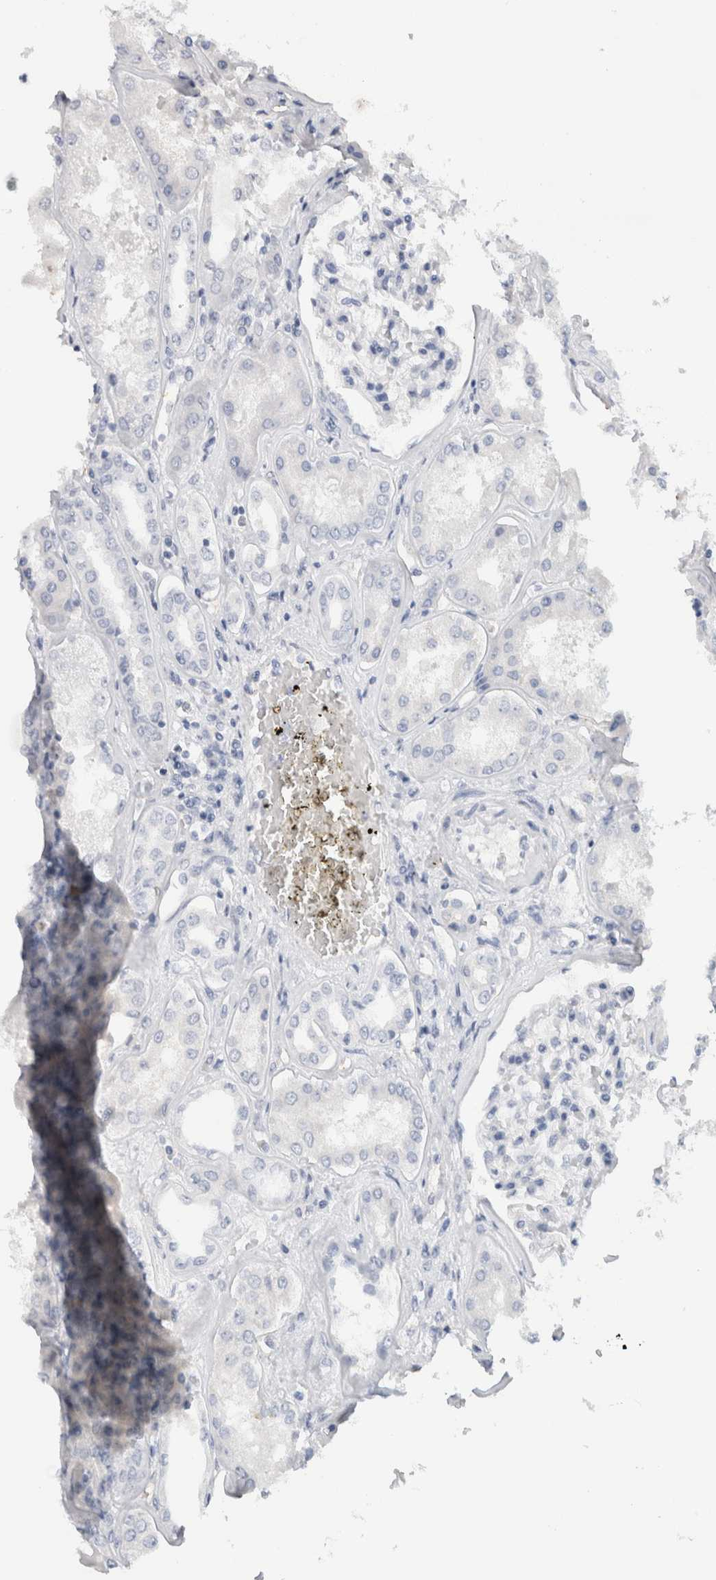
{"staining": {"intensity": "negative", "quantity": "none", "location": "none"}, "tissue": "kidney", "cell_type": "Cells in glomeruli", "image_type": "normal", "snomed": [{"axis": "morphology", "description": "Normal tissue, NOS"}, {"axis": "topography", "description": "Kidney"}], "caption": "An immunohistochemistry histopathology image of unremarkable kidney is shown. There is no staining in cells in glomeruli of kidney. Brightfield microscopy of immunohistochemistry stained with DAB (brown) and hematoxylin (blue), captured at high magnification.", "gene": "TONSL", "patient": {"sex": "female", "age": 56}}